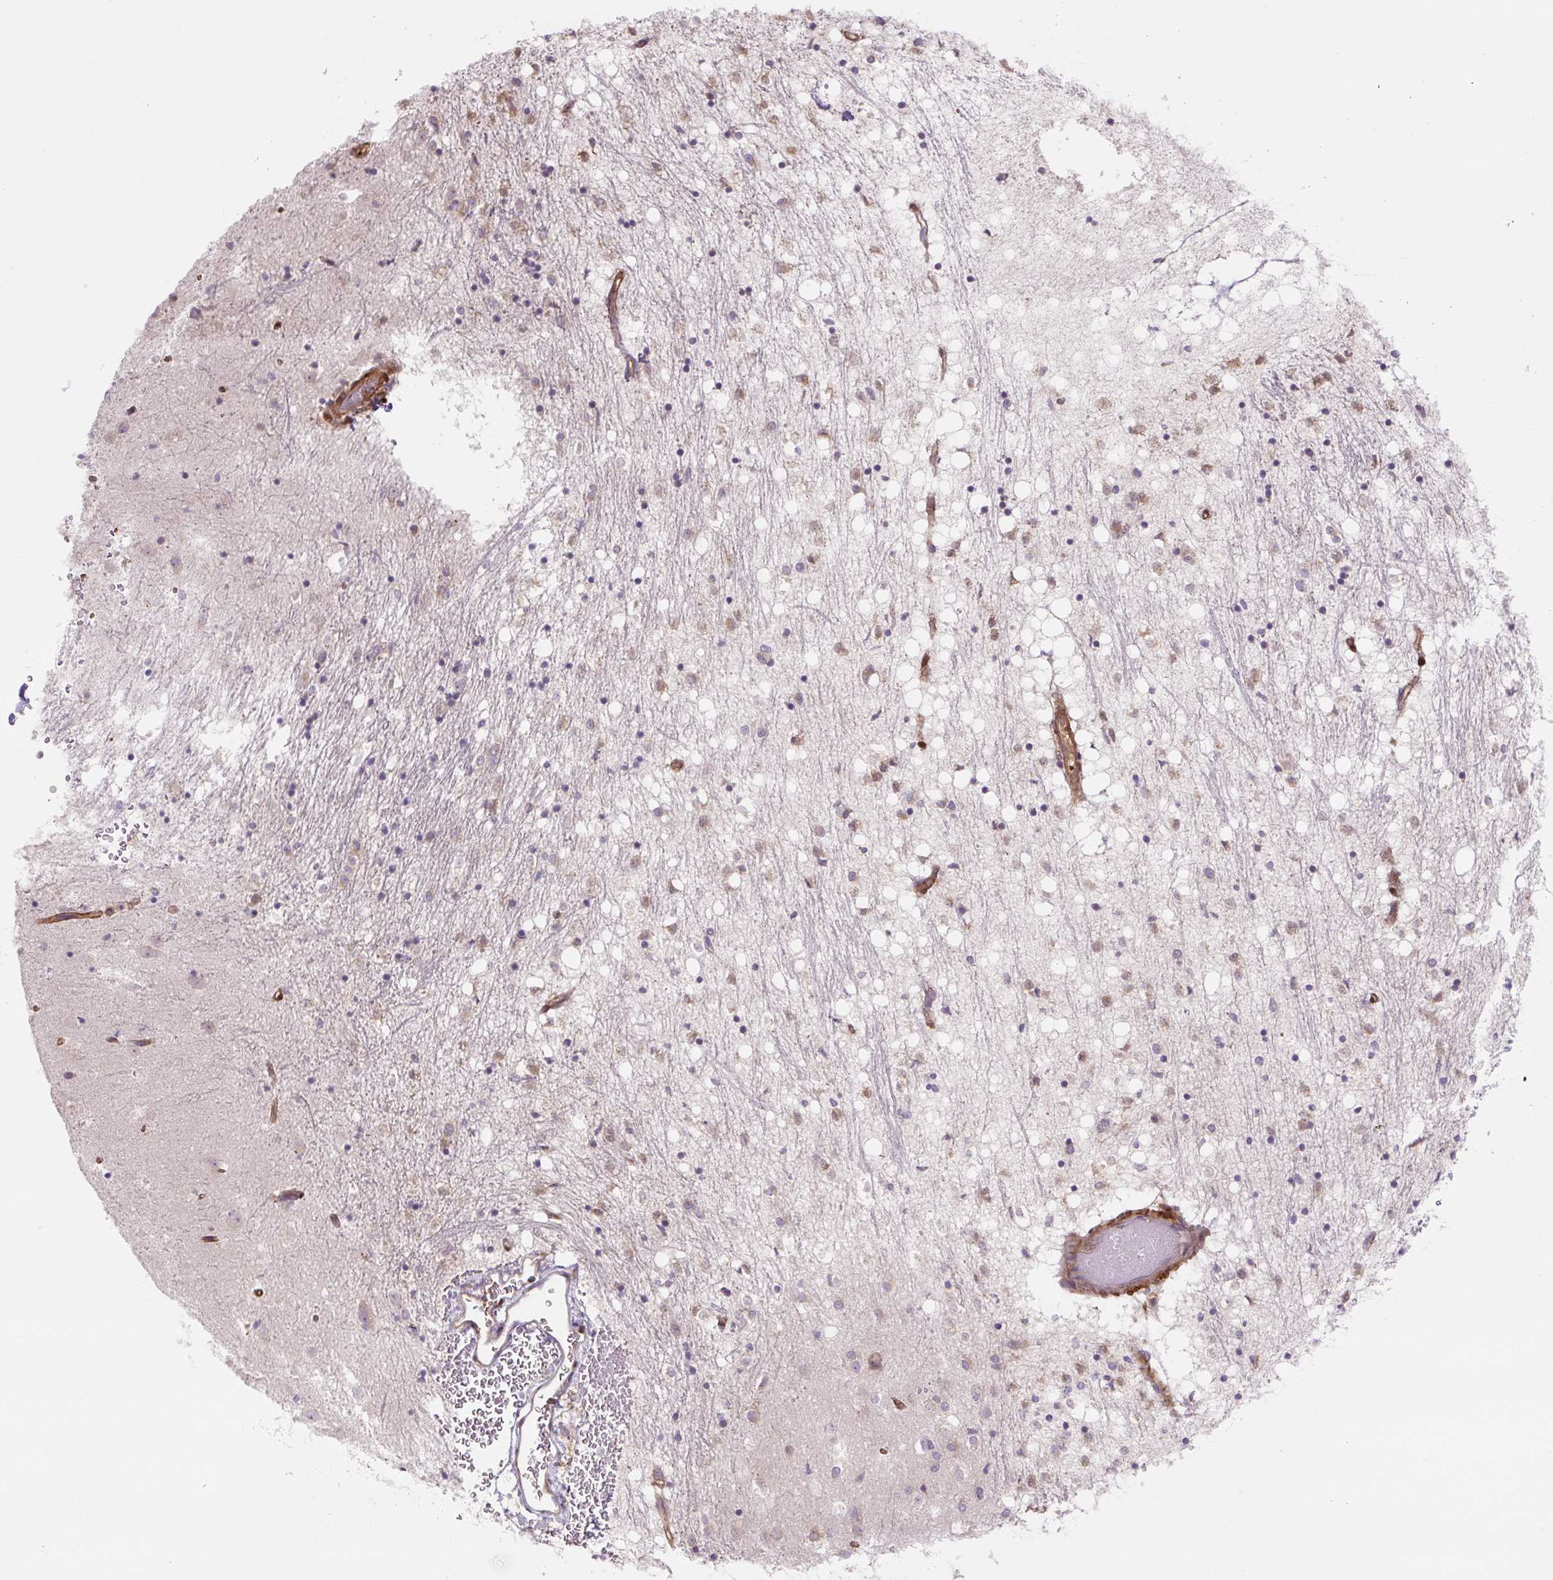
{"staining": {"intensity": "moderate", "quantity": "<25%", "location": "cytoplasmic/membranous"}, "tissue": "caudate", "cell_type": "Glial cells", "image_type": "normal", "snomed": [{"axis": "morphology", "description": "Normal tissue, NOS"}, {"axis": "topography", "description": "Lateral ventricle wall"}], "caption": "Unremarkable caudate demonstrates moderate cytoplasmic/membranous staining in approximately <25% of glial cells.", "gene": "RASA1", "patient": {"sex": "male", "age": 58}}